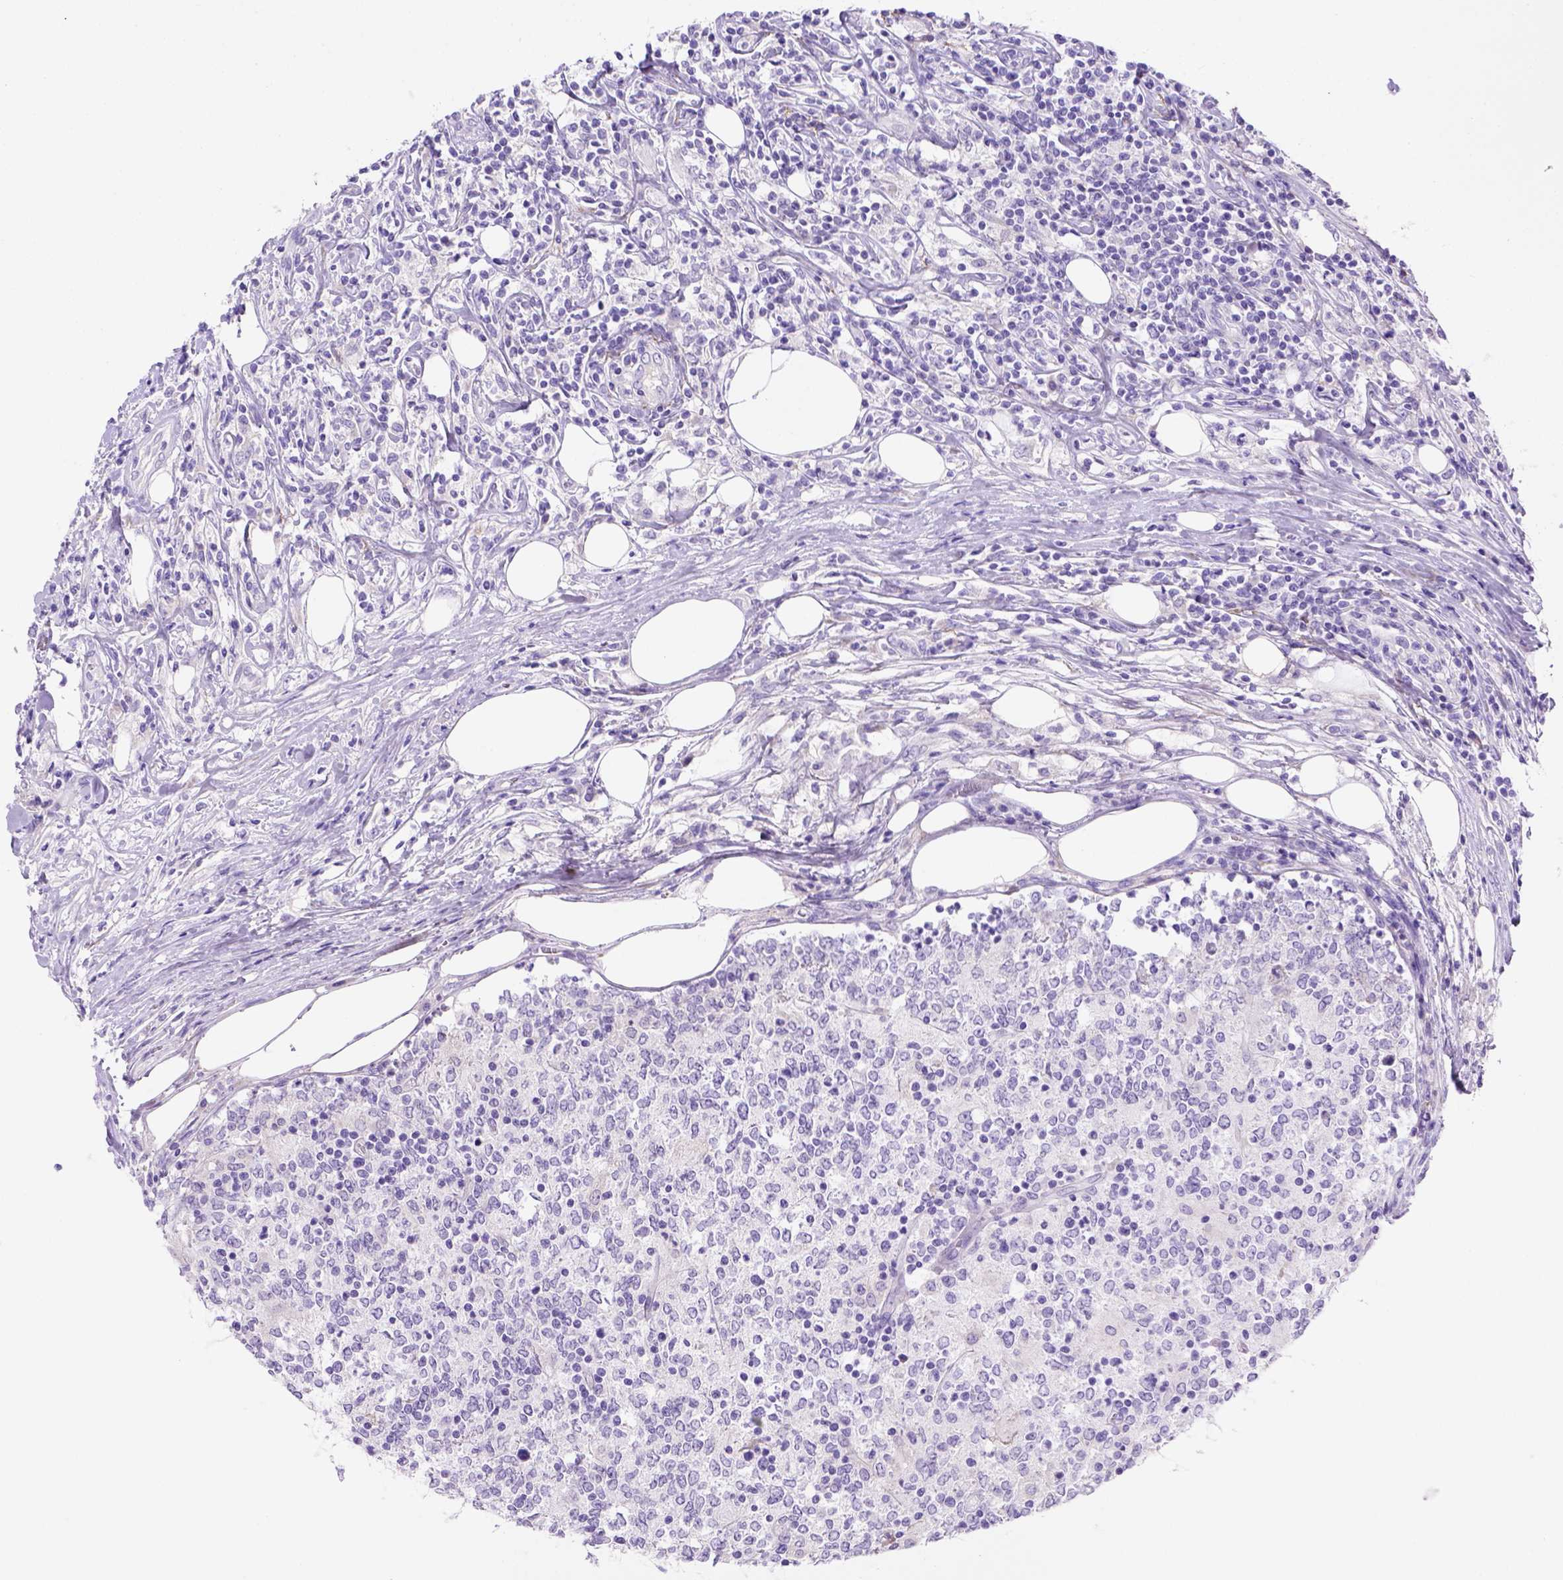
{"staining": {"intensity": "negative", "quantity": "none", "location": "none"}, "tissue": "lymphoma", "cell_type": "Tumor cells", "image_type": "cancer", "snomed": [{"axis": "morphology", "description": "Malignant lymphoma, non-Hodgkin's type, High grade"}, {"axis": "topography", "description": "Lymph node"}], "caption": "Immunohistochemistry (IHC) image of malignant lymphoma, non-Hodgkin's type (high-grade) stained for a protein (brown), which reveals no positivity in tumor cells.", "gene": "SIRPD", "patient": {"sex": "female", "age": 84}}